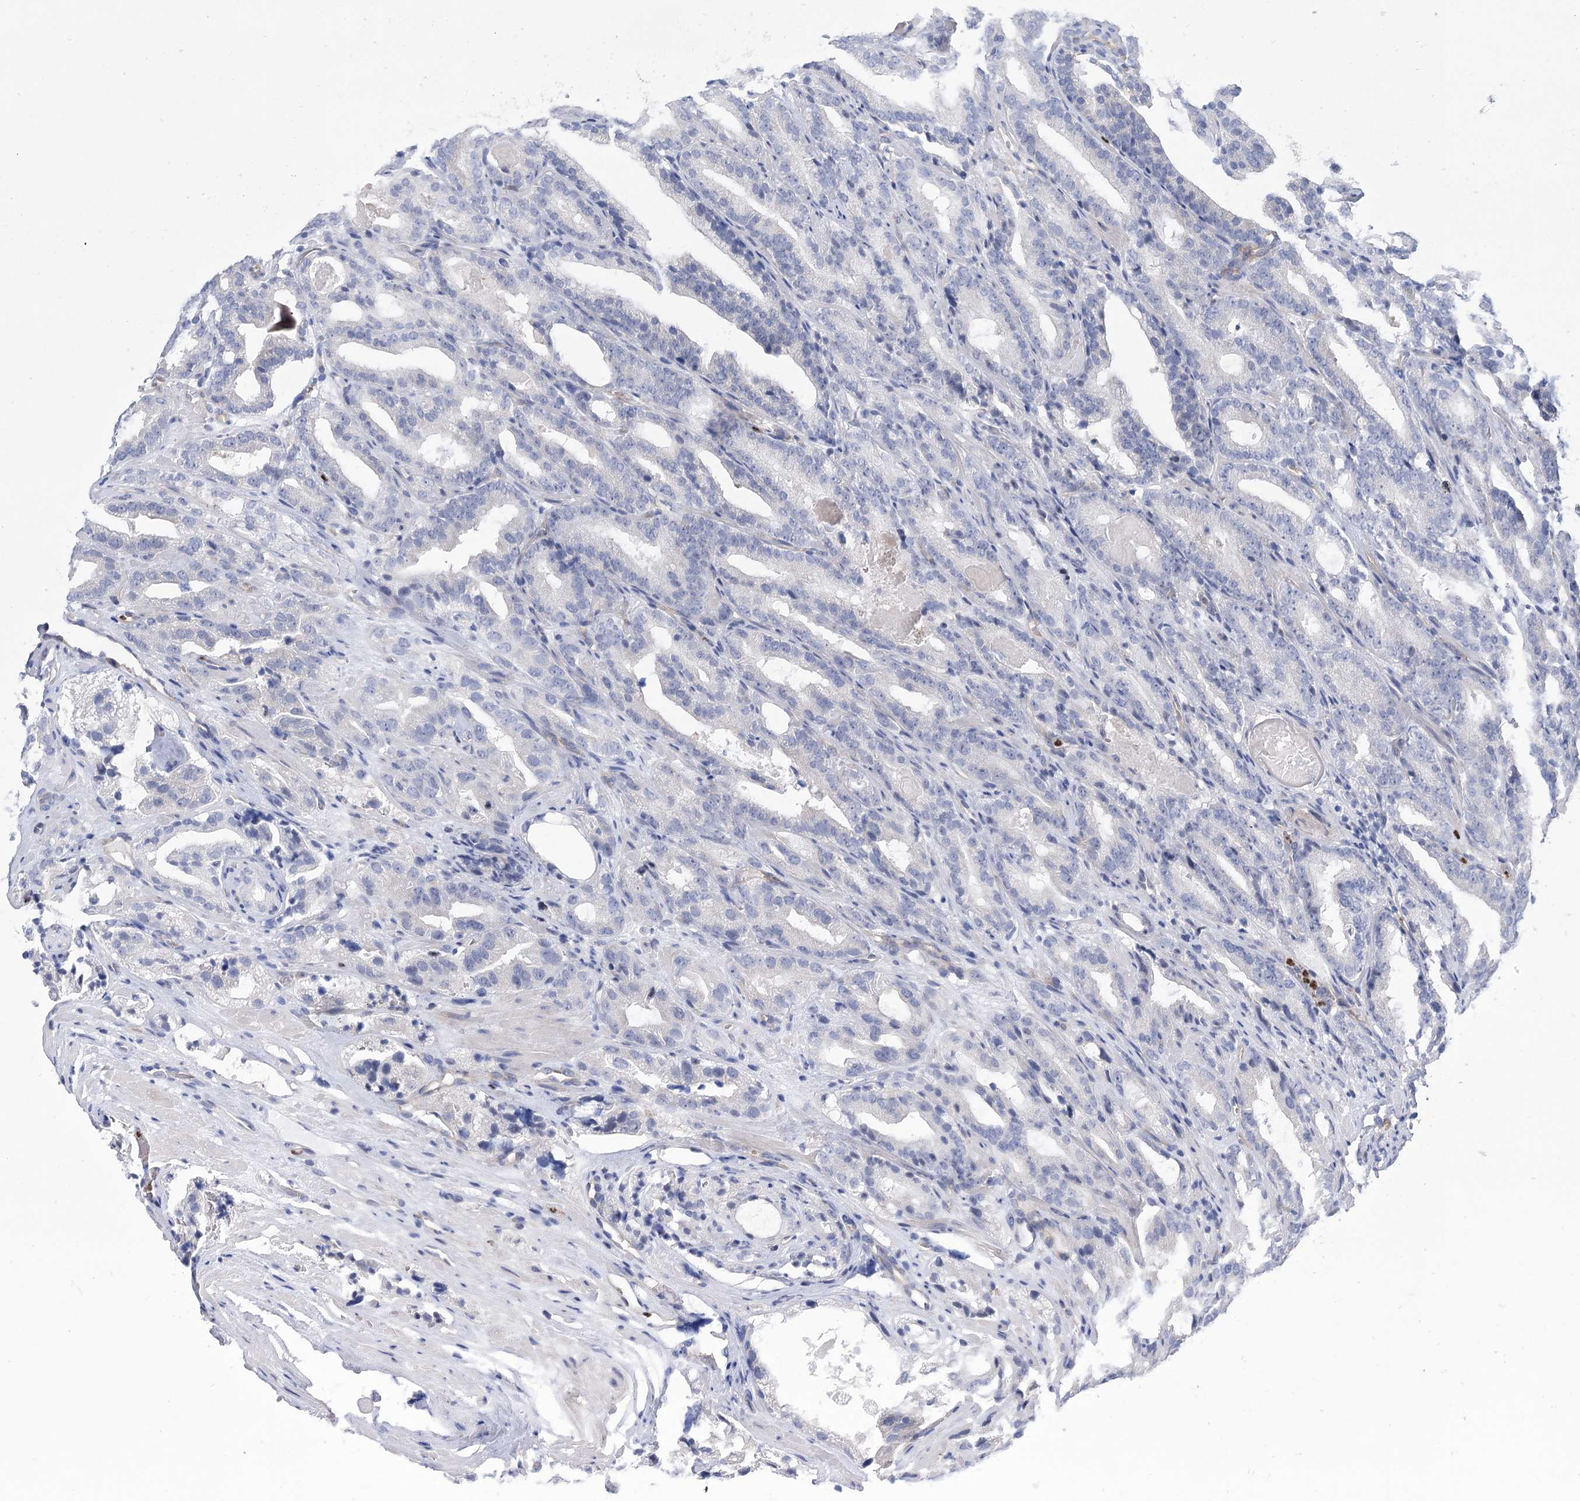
{"staining": {"intensity": "negative", "quantity": "none", "location": "none"}, "tissue": "prostate cancer", "cell_type": "Tumor cells", "image_type": "cancer", "snomed": [{"axis": "morphology", "description": "Adenocarcinoma, High grade"}, {"axis": "topography", "description": "Prostate"}], "caption": "There is no significant expression in tumor cells of prostate cancer.", "gene": "THAP6", "patient": {"sex": "male", "age": 57}}